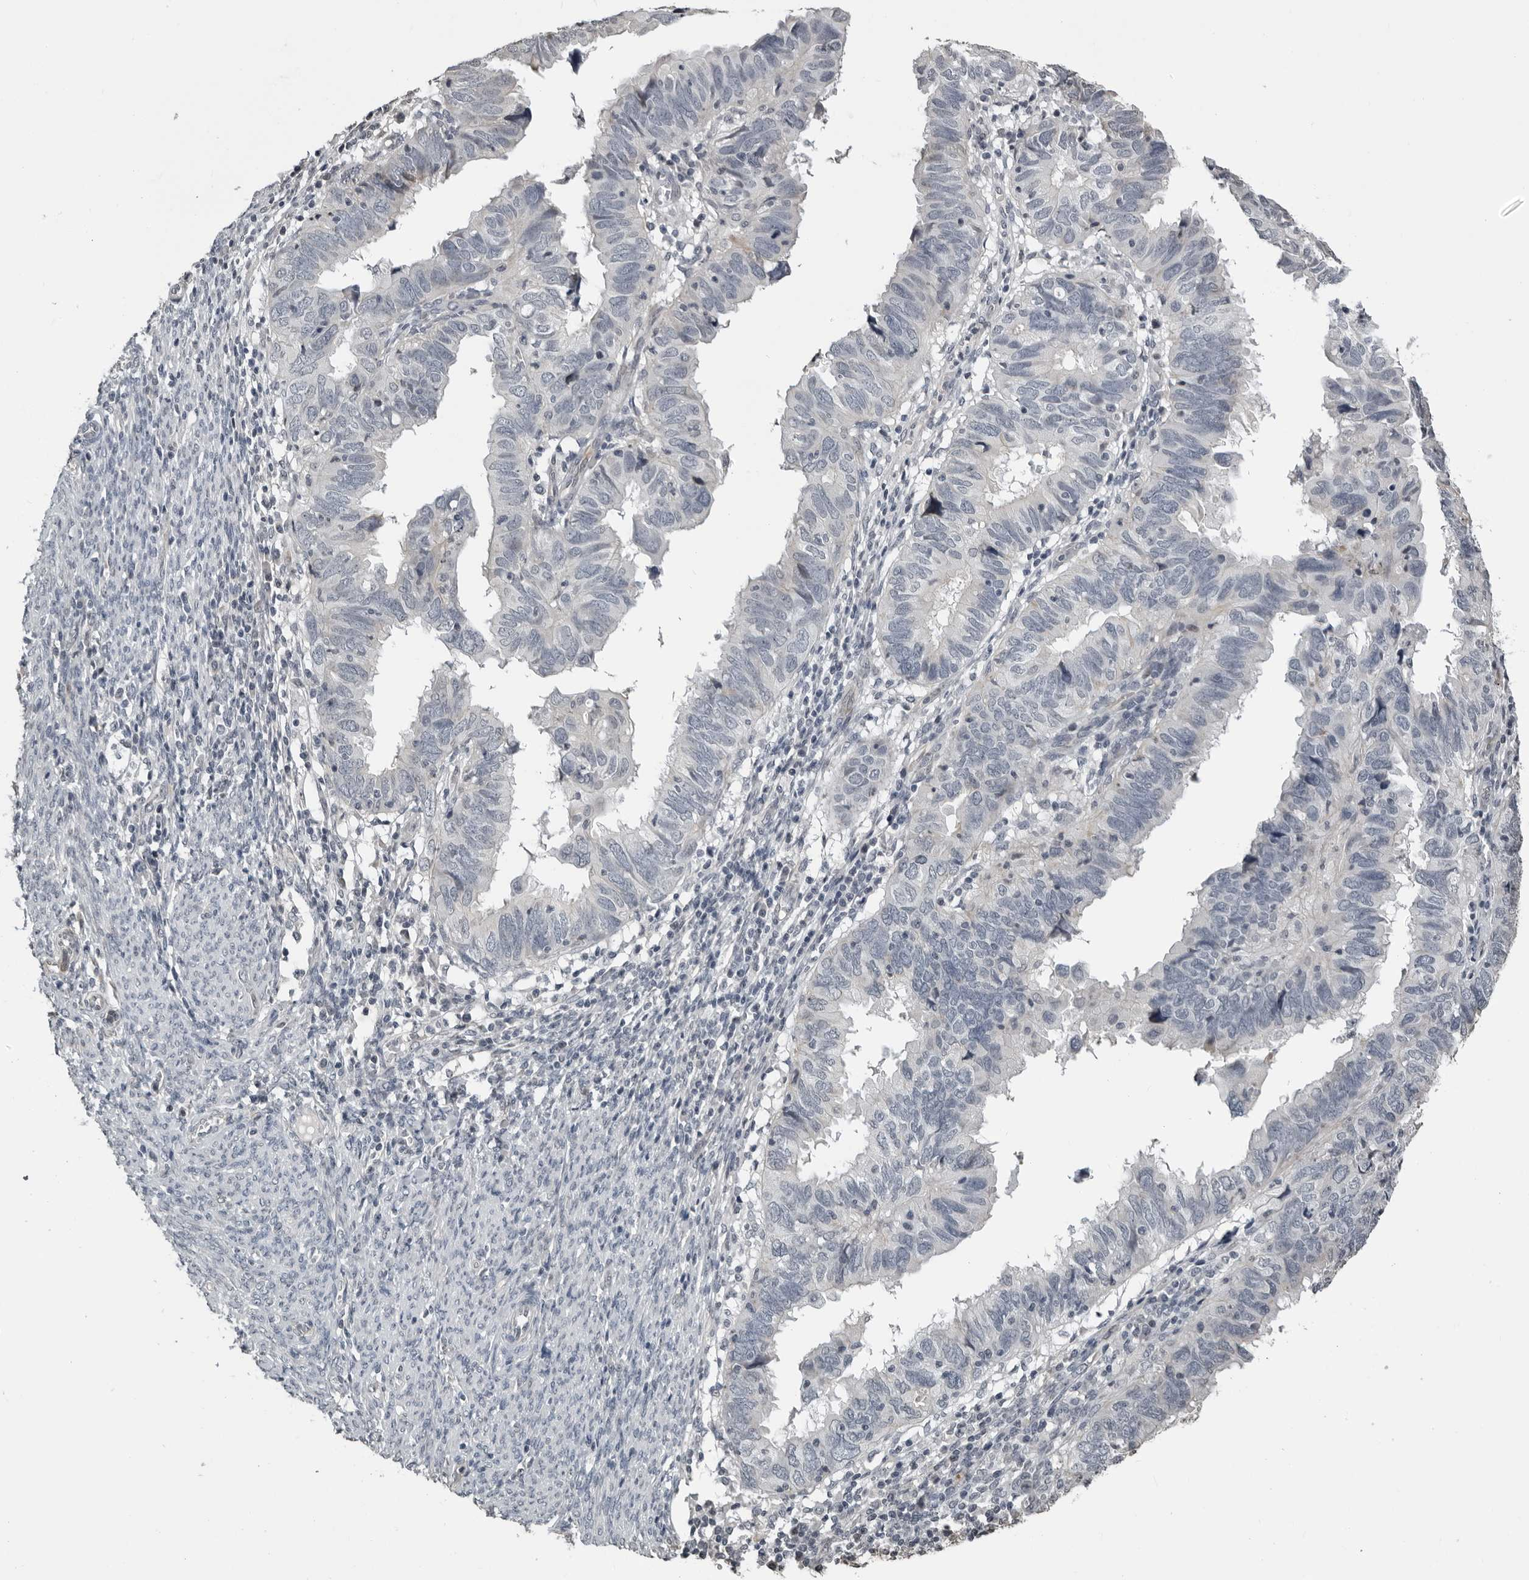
{"staining": {"intensity": "negative", "quantity": "none", "location": "none"}, "tissue": "endometrial cancer", "cell_type": "Tumor cells", "image_type": "cancer", "snomed": [{"axis": "morphology", "description": "Adenocarcinoma, NOS"}, {"axis": "topography", "description": "Uterus"}], "caption": "High power microscopy histopathology image of an immunohistochemistry (IHC) photomicrograph of endometrial cancer (adenocarcinoma), revealing no significant staining in tumor cells.", "gene": "PRRX2", "patient": {"sex": "female", "age": 77}}